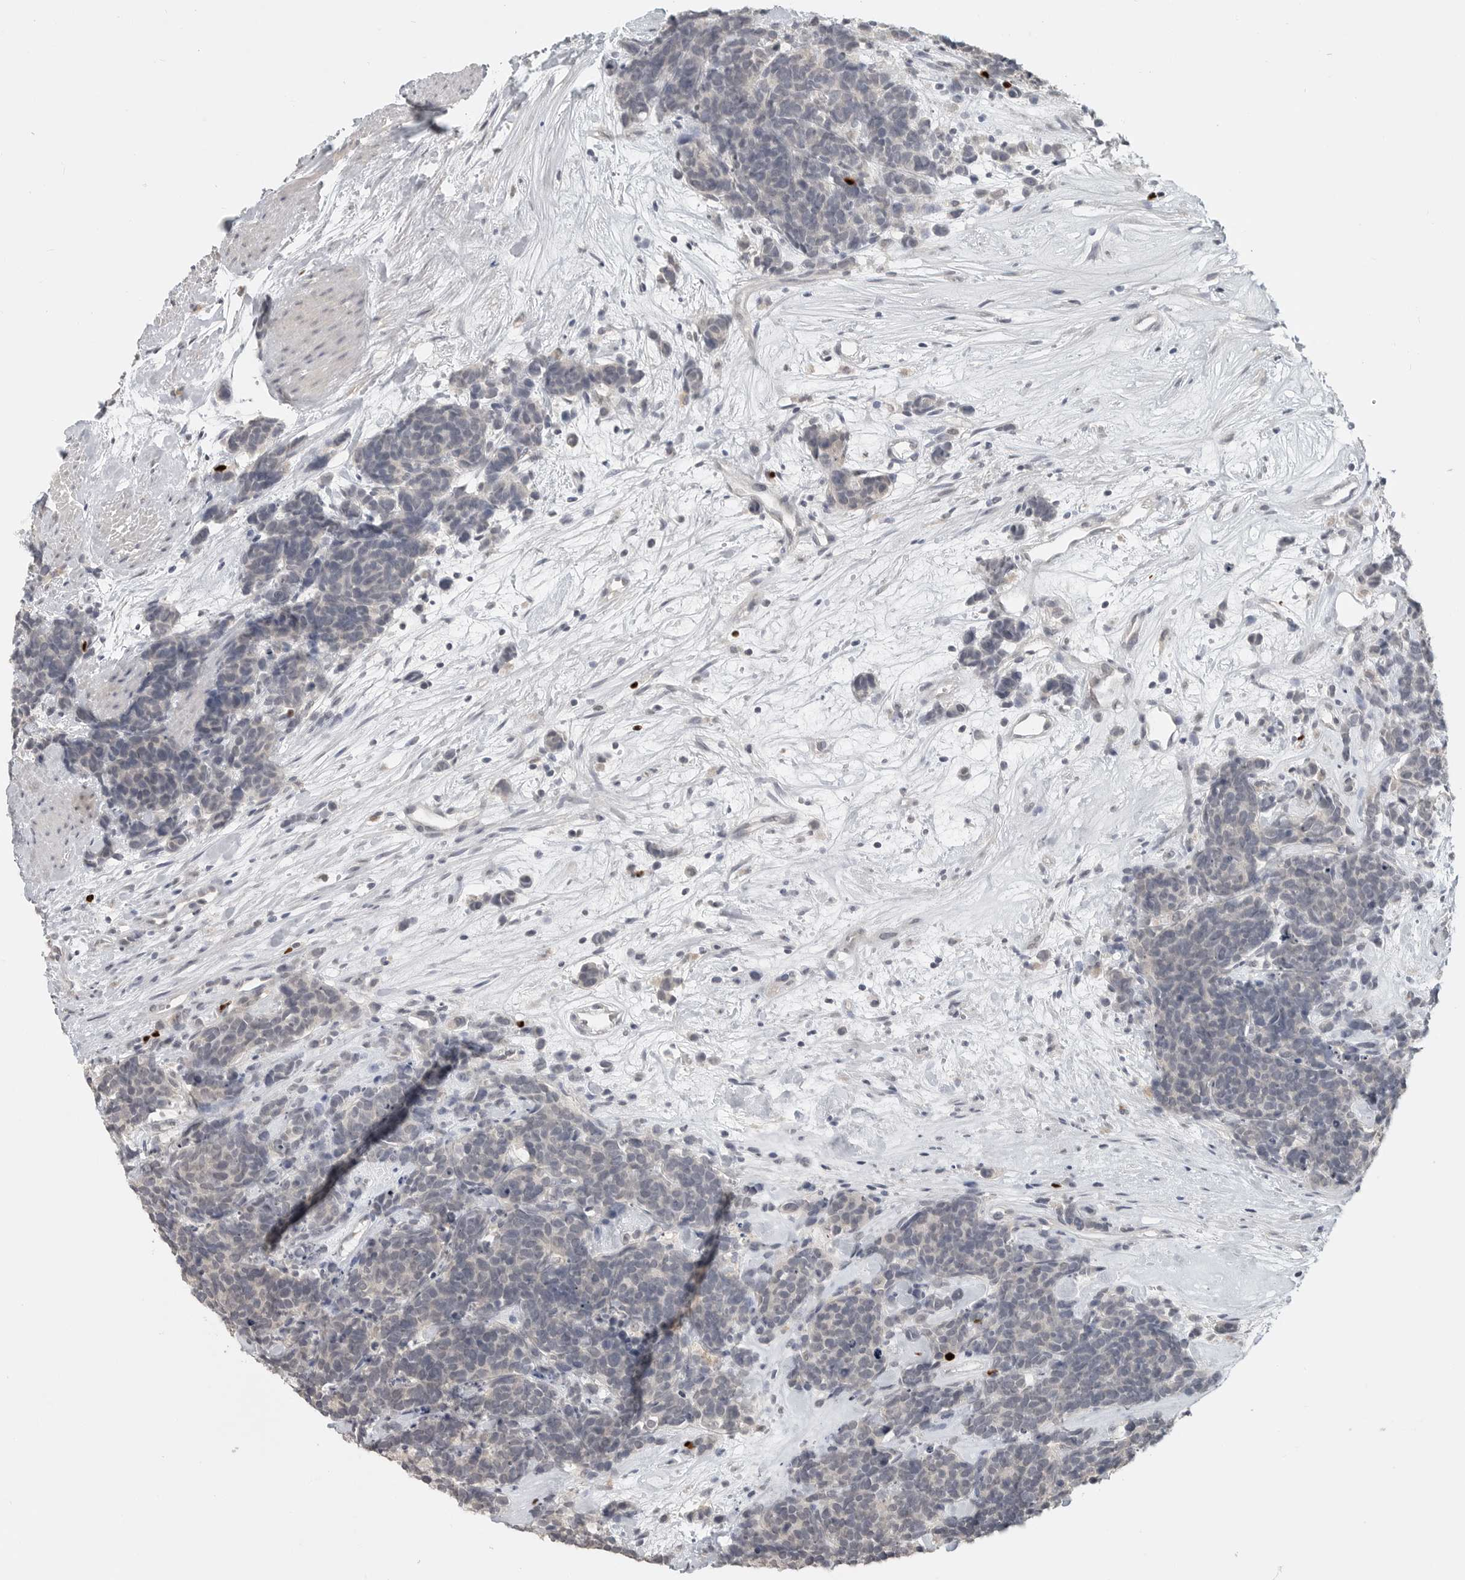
{"staining": {"intensity": "negative", "quantity": "none", "location": "none"}, "tissue": "carcinoid", "cell_type": "Tumor cells", "image_type": "cancer", "snomed": [{"axis": "morphology", "description": "Carcinoma, NOS"}, {"axis": "morphology", "description": "Carcinoid, malignant, NOS"}, {"axis": "topography", "description": "Urinary bladder"}], "caption": "This image is of carcinoid (malignant) stained with immunohistochemistry (IHC) to label a protein in brown with the nuclei are counter-stained blue. There is no positivity in tumor cells. (DAB immunohistochemistry (IHC), high magnification).", "gene": "FOXP3", "patient": {"sex": "male", "age": 57}}